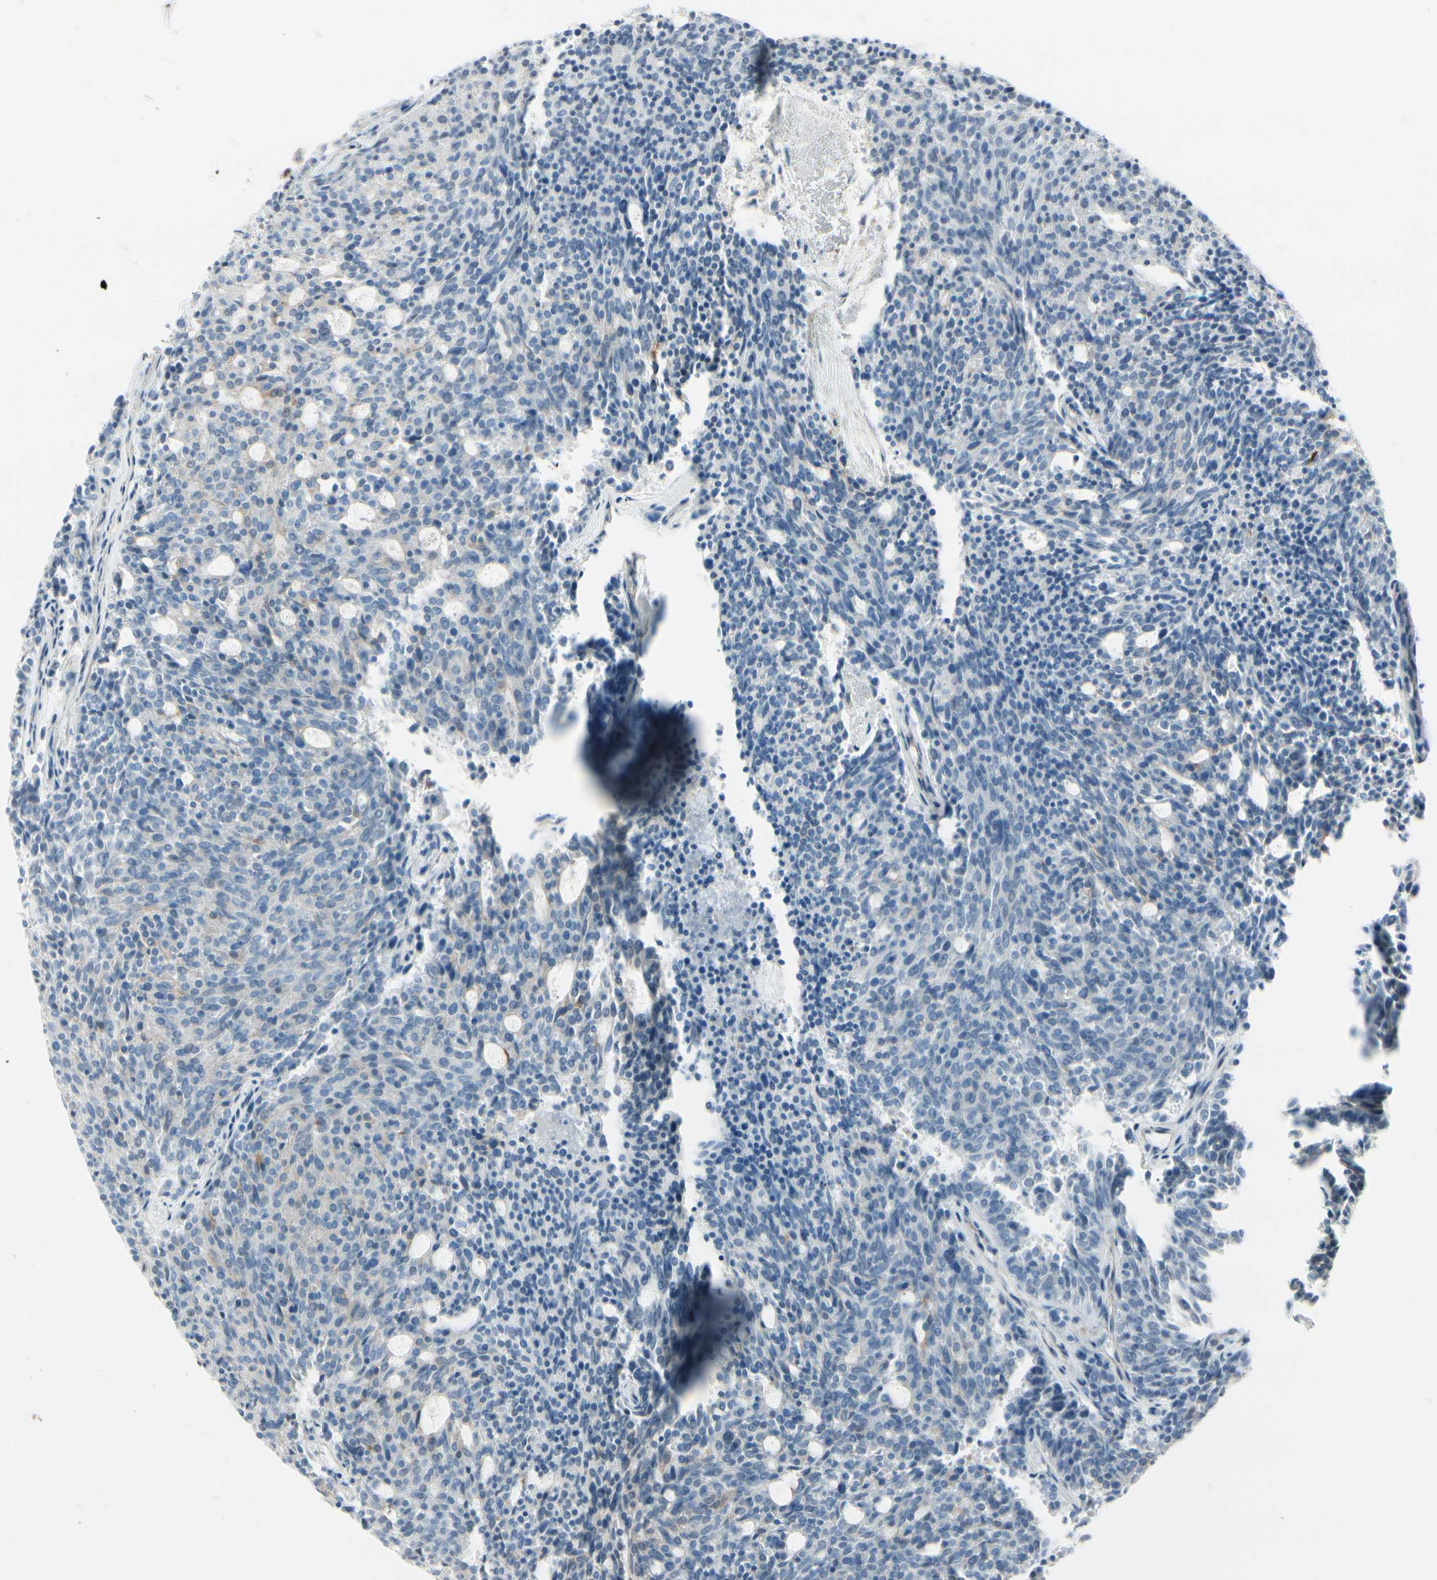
{"staining": {"intensity": "negative", "quantity": "none", "location": "none"}, "tissue": "carcinoid", "cell_type": "Tumor cells", "image_type": "cancer", "snomed": [{"axis": "morphology", "description": "Carcinoid, malignant, NOS"}, {"axis": "topography", "description": "Pancreas"}], "caption": "IHC micrograph of carcinoid stained for a protein (brown), which displays no expression in tumor cells.", "gene": "CDHR5", "patient": {"sex": "female", "age": 54}}